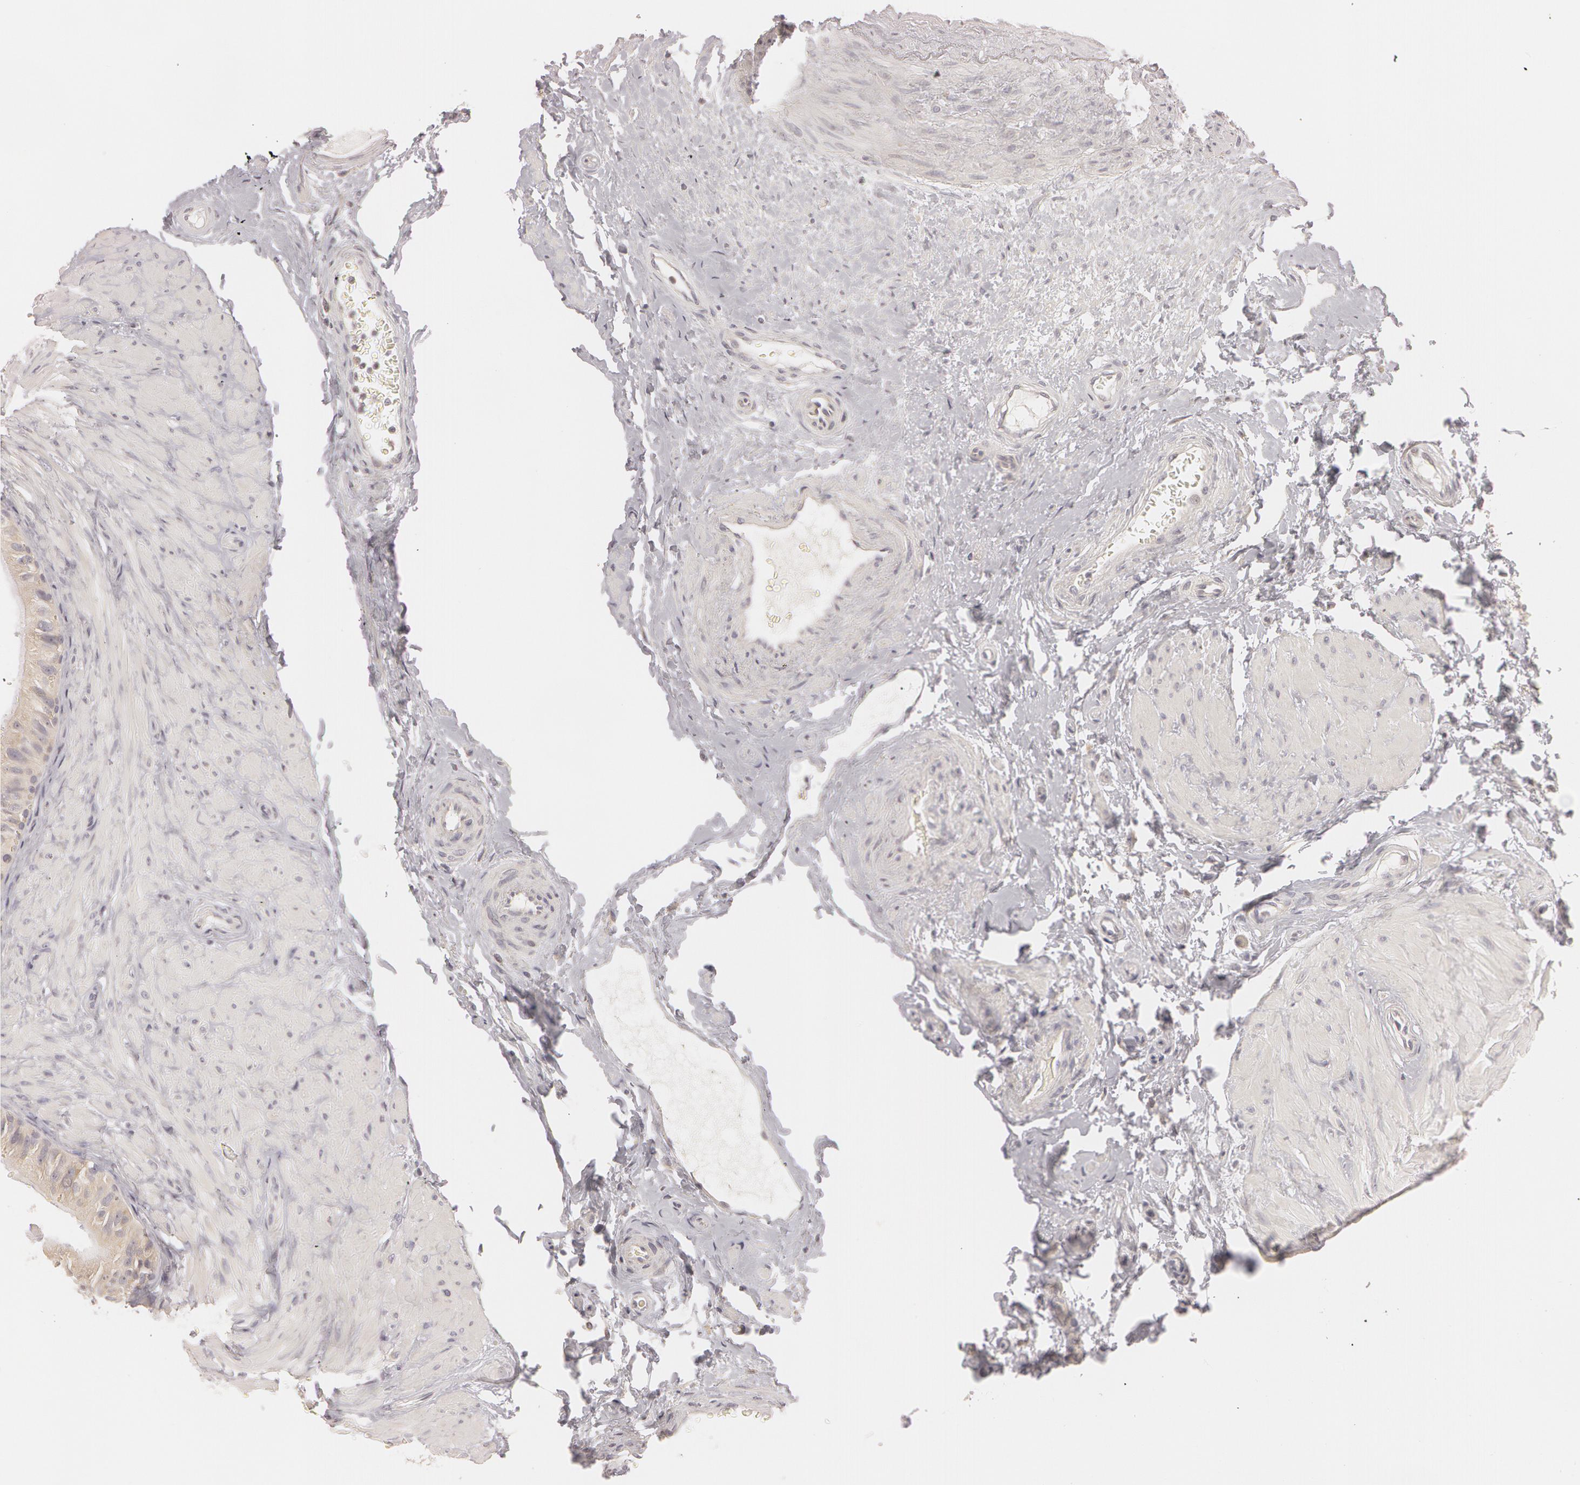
{"staining": {"intensity": "weak", "quantity": ">75%", "location": "cytoplasmic/membranous"}, "tissue": "epididymis", "cell_type": "Glandular cells", "image_type": "normal", "snomed": [{"axis": "morphology", "description": "Normal tissue, NOS"}, {"axis": "topography", "description": "Epididymis"}], "caption": "Protein analysis of normal epididymis displays weak cytoplasmic/membranous staining in approximately >75% of glandular cells.", "gene": "RALGAPA1", "patient": {"sex": "male", "age": 68}}